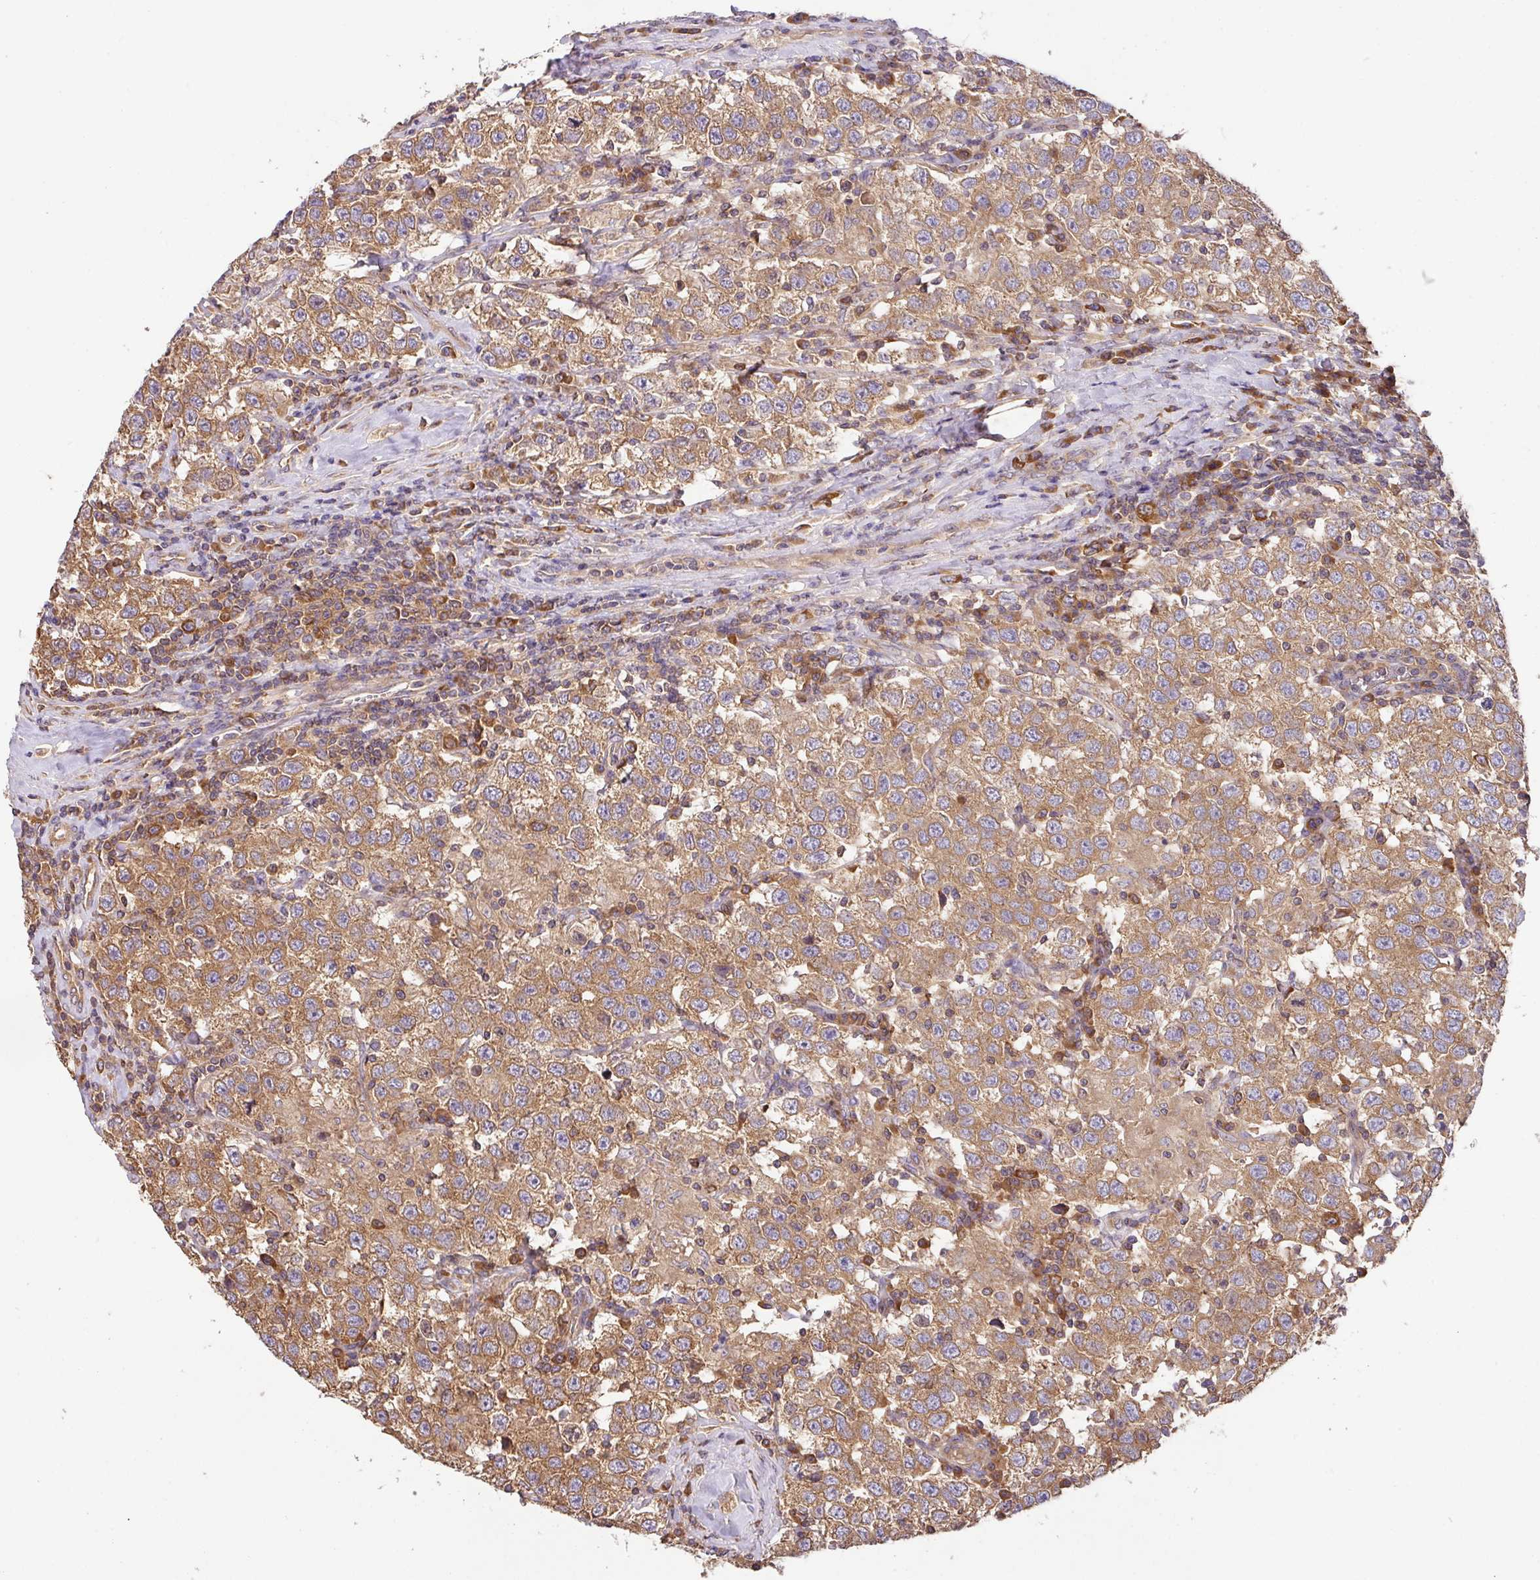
{"staining": {"intensity": "moderate", "quantity": ">75%", "location": "cytoplasmic/membranous"}, "tissue": "testis cancer", "cell_type": "Tumor cells", "image_type": "cancer", "snomed": [{"axis": "morphology", "description": "Seminoma, NOS"}, {"axis": "topography", "description": "Testis"}], "caption": "Immunohistochemical staining of human testis cancer reveals medium levels of moderate cytoplasmic/membranous protein expression in about >75% of tumor cells. The protein is stained brown, and the nuclei are stained in blue (DAB (3,3'-diaminobenzidine) IHC with brightfield microscopy, high magnification).", "gene": "GSPT1", "patient": {"sex": "male", "age": 41}}